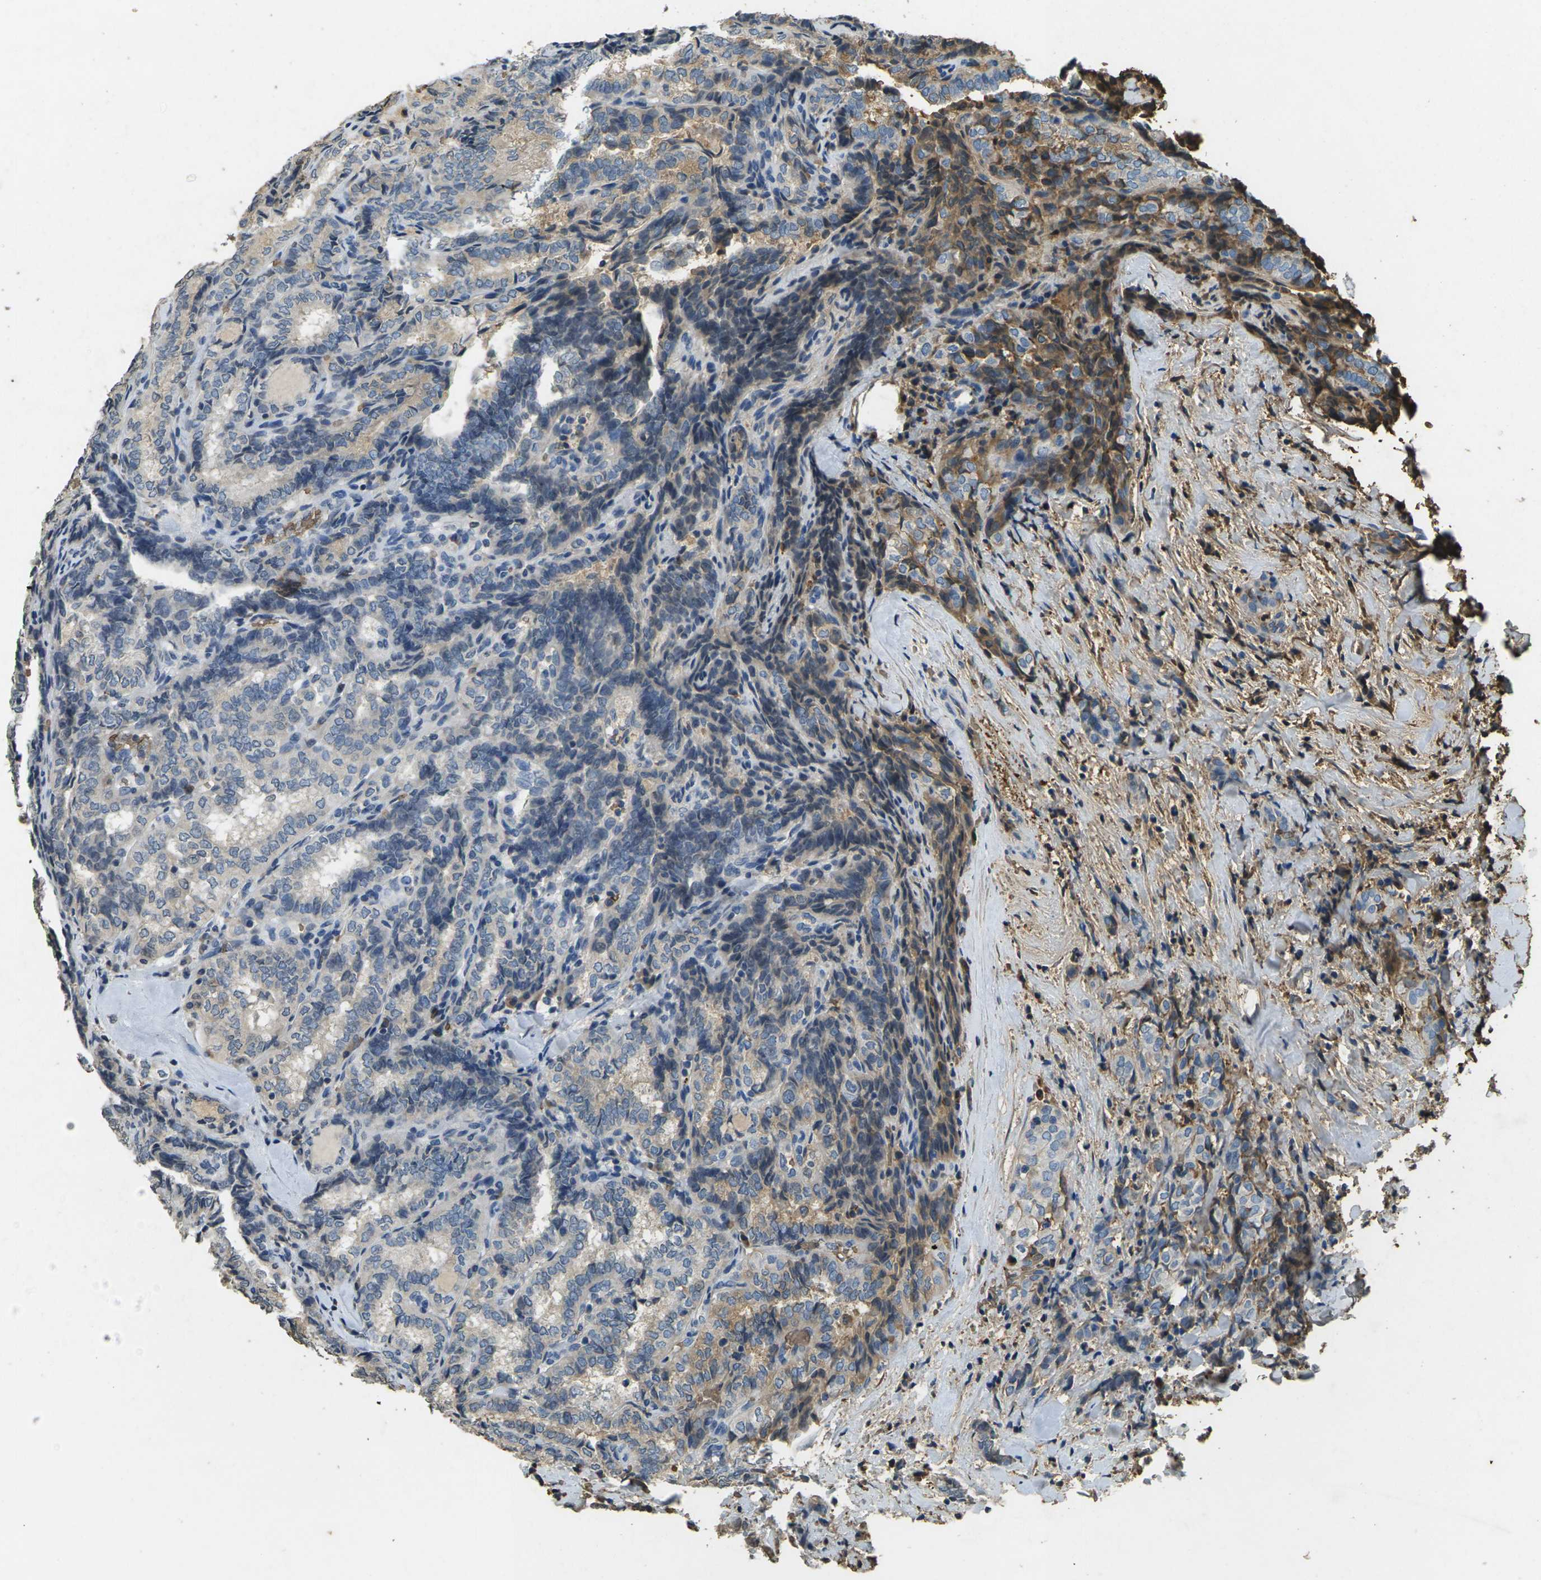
{"staining": {"intensity": "strong", "quantity": "<25%", "location": "cytoplasmic/membranous"}, "tissue": "thyroid cancer", "cell_type": "Tumor cells", "image_type": "cancer", "snomed": [{"axis": "morphology", "description": "Normal tissue, NOS"}, {"axis": "morphology", "description": "Papillary adenocarcinoma, NOS"}, {"axis": "topography", "description": "Thyroid gland"}], "caption": "This is a photomicrograph of immunohistochemistry staining of thyroid cancer (papillary adenocarcinoma), which shows strong staining in the cytoplasmic/membranous of tumor cells.", "gene": "HBB", "patient": {"sex": "female", "age": 30}}